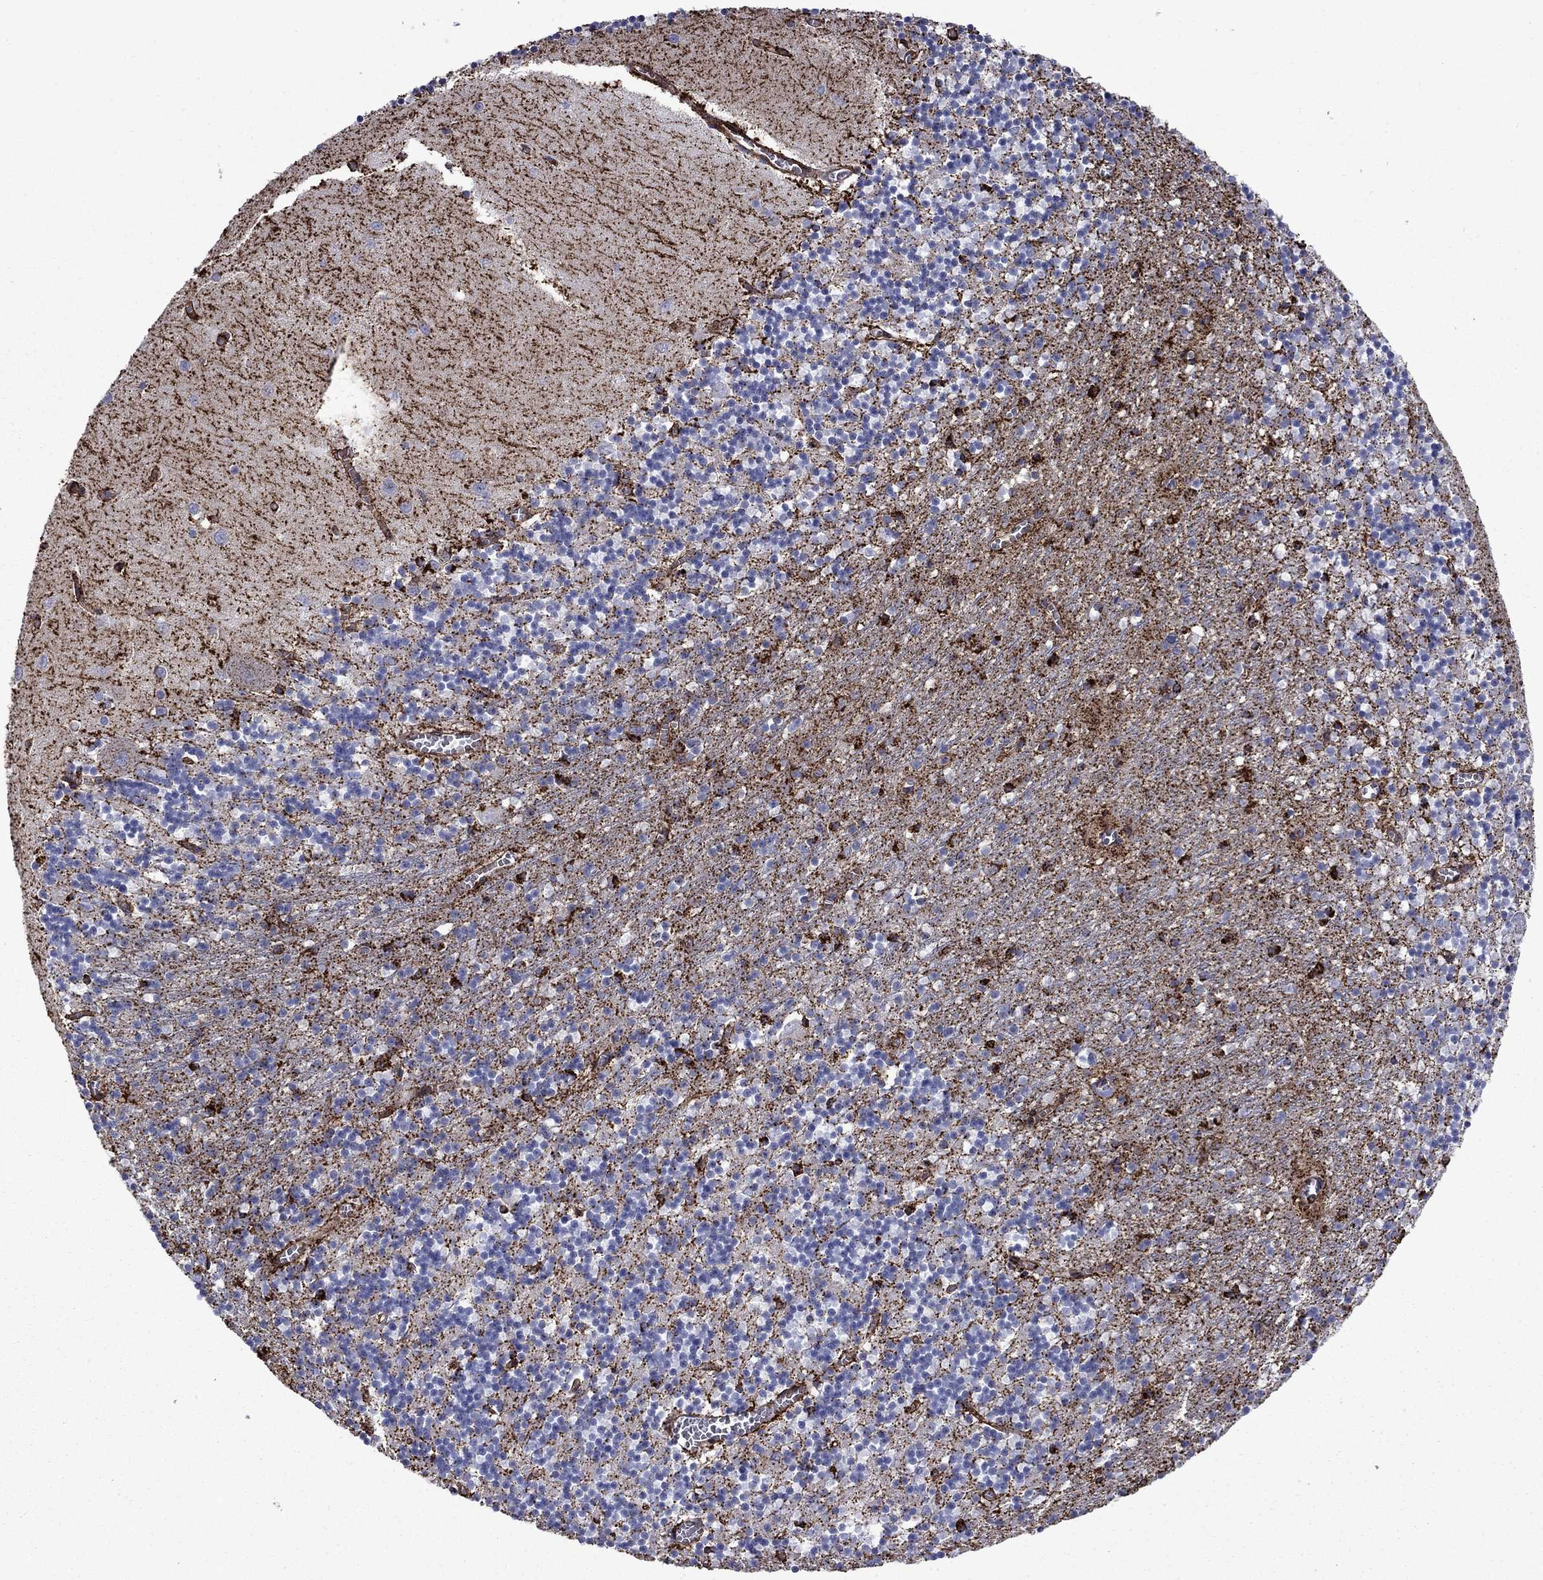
{"staining": {"intensity": "negative", "quantity": "none", "location": "none"}, "tissue": "cerebellum", "cell_type": "Cells in granular layer", "image_type": "normal", "snomed": [{"axis": "morphology", "description": "Normal tissue, NOS"}, {"axis": "topography", "description": "Cerebellum"}], "caption": "DAB immunohistochemical staining of benign cerebellum reveals no significant staining in cells in granular layer. (DAB (3,3'-diaminobenzidine) IHC with hematoxylin counter stain).", "gene": "PLAU", "patient": {"sex": "female", "age": 64}}